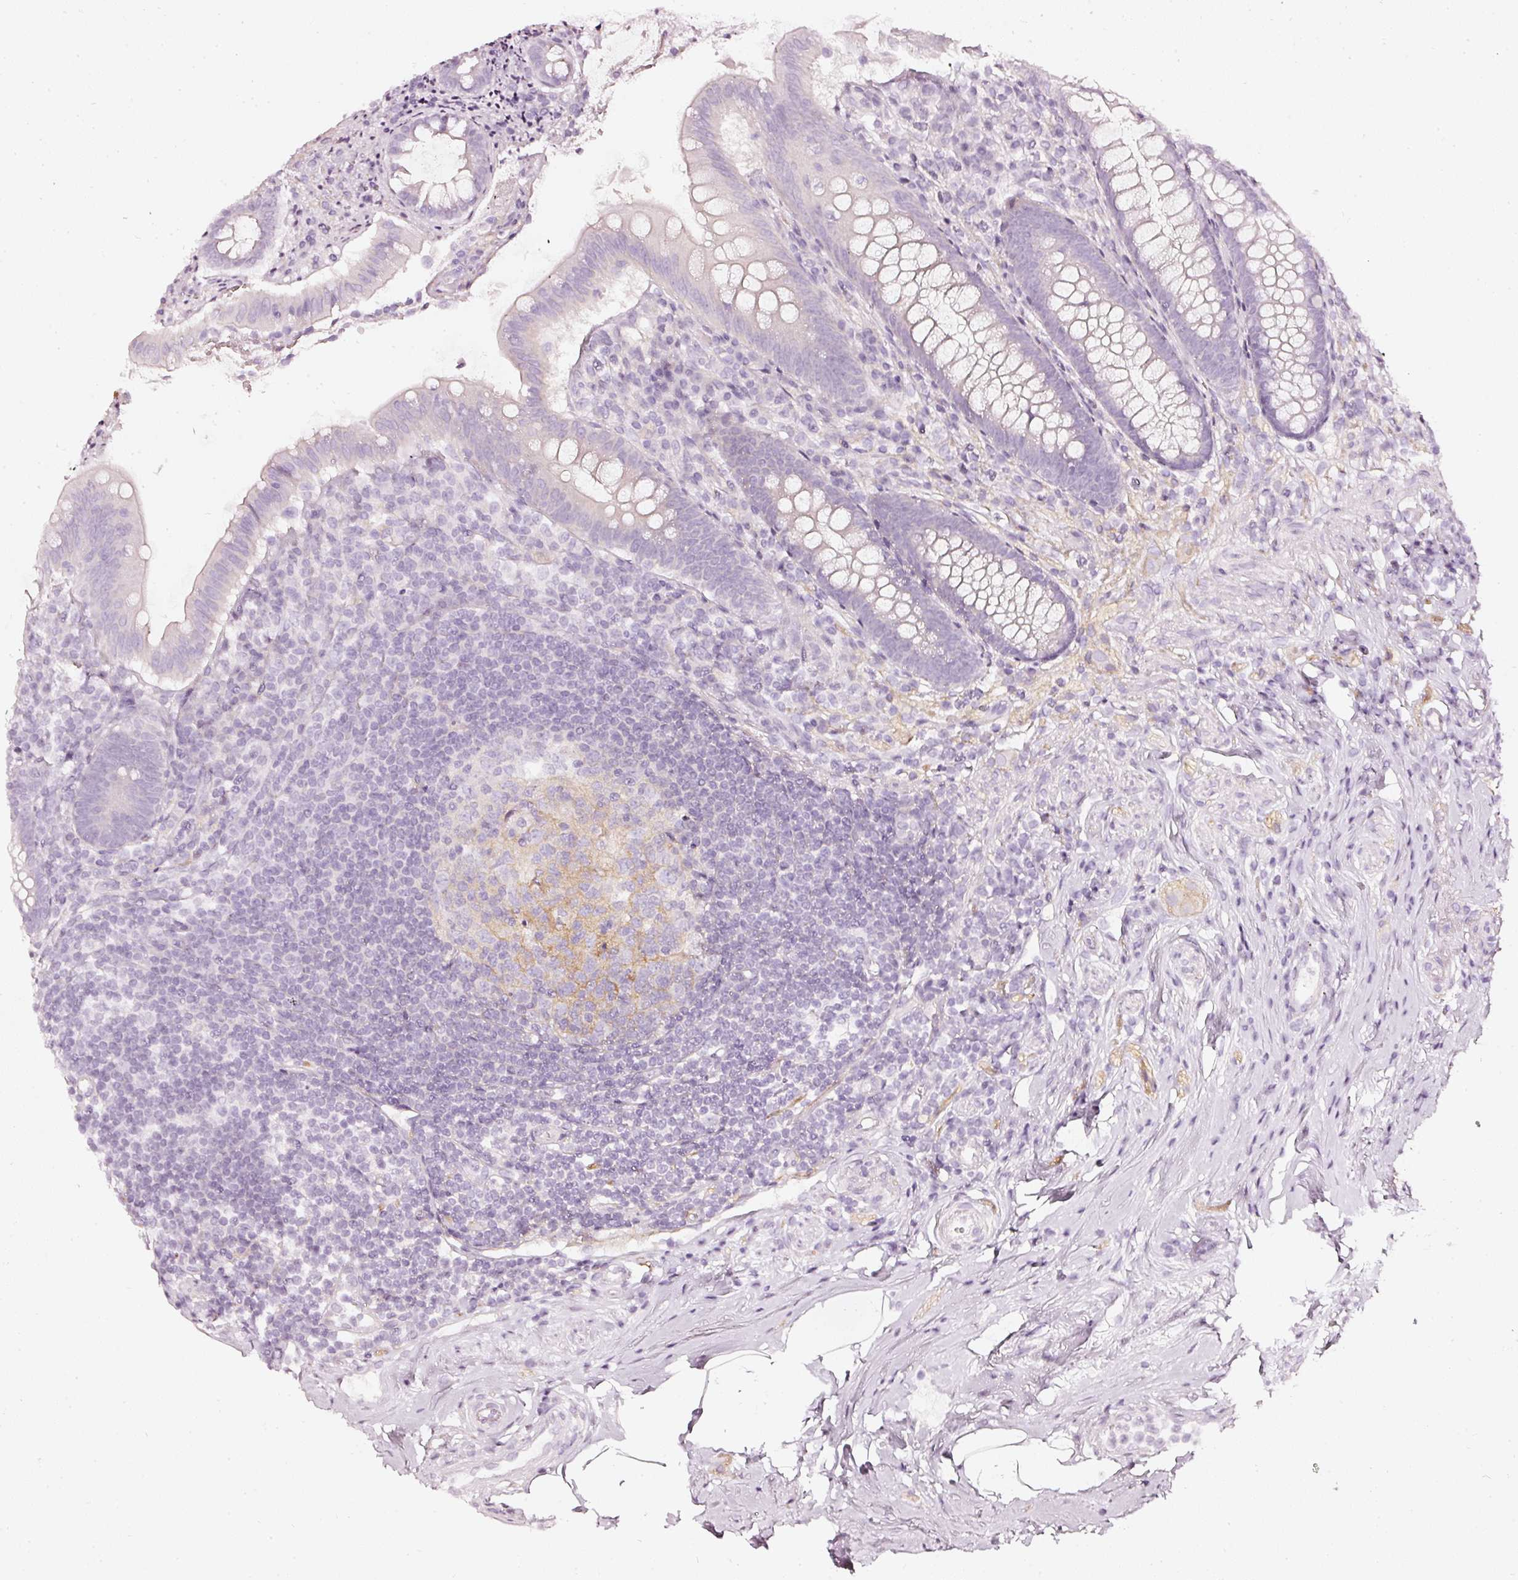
{"staining": {"intensity": "negative", "quantity": "none", "location": "none"}, "tissue": "appendix", "cell_type": "Glandular cells", "image_type": "normal", "snomed": [{"axis": "morphology", "description": "Normal tissue, NOS"}, {"axis": "topography", "description": "Appendix"}], "caption": "Immunohistochemistry (IHC) of normal human appendix displays no positivity in glandular cells. Brightfield microscopy of immunohistochemistry (IHC) stained with DAB (brown) and hematoxylin (blue), captured at high magnification.", "gene": "CNP", "patient": {"sex": "female", "age": 51}}